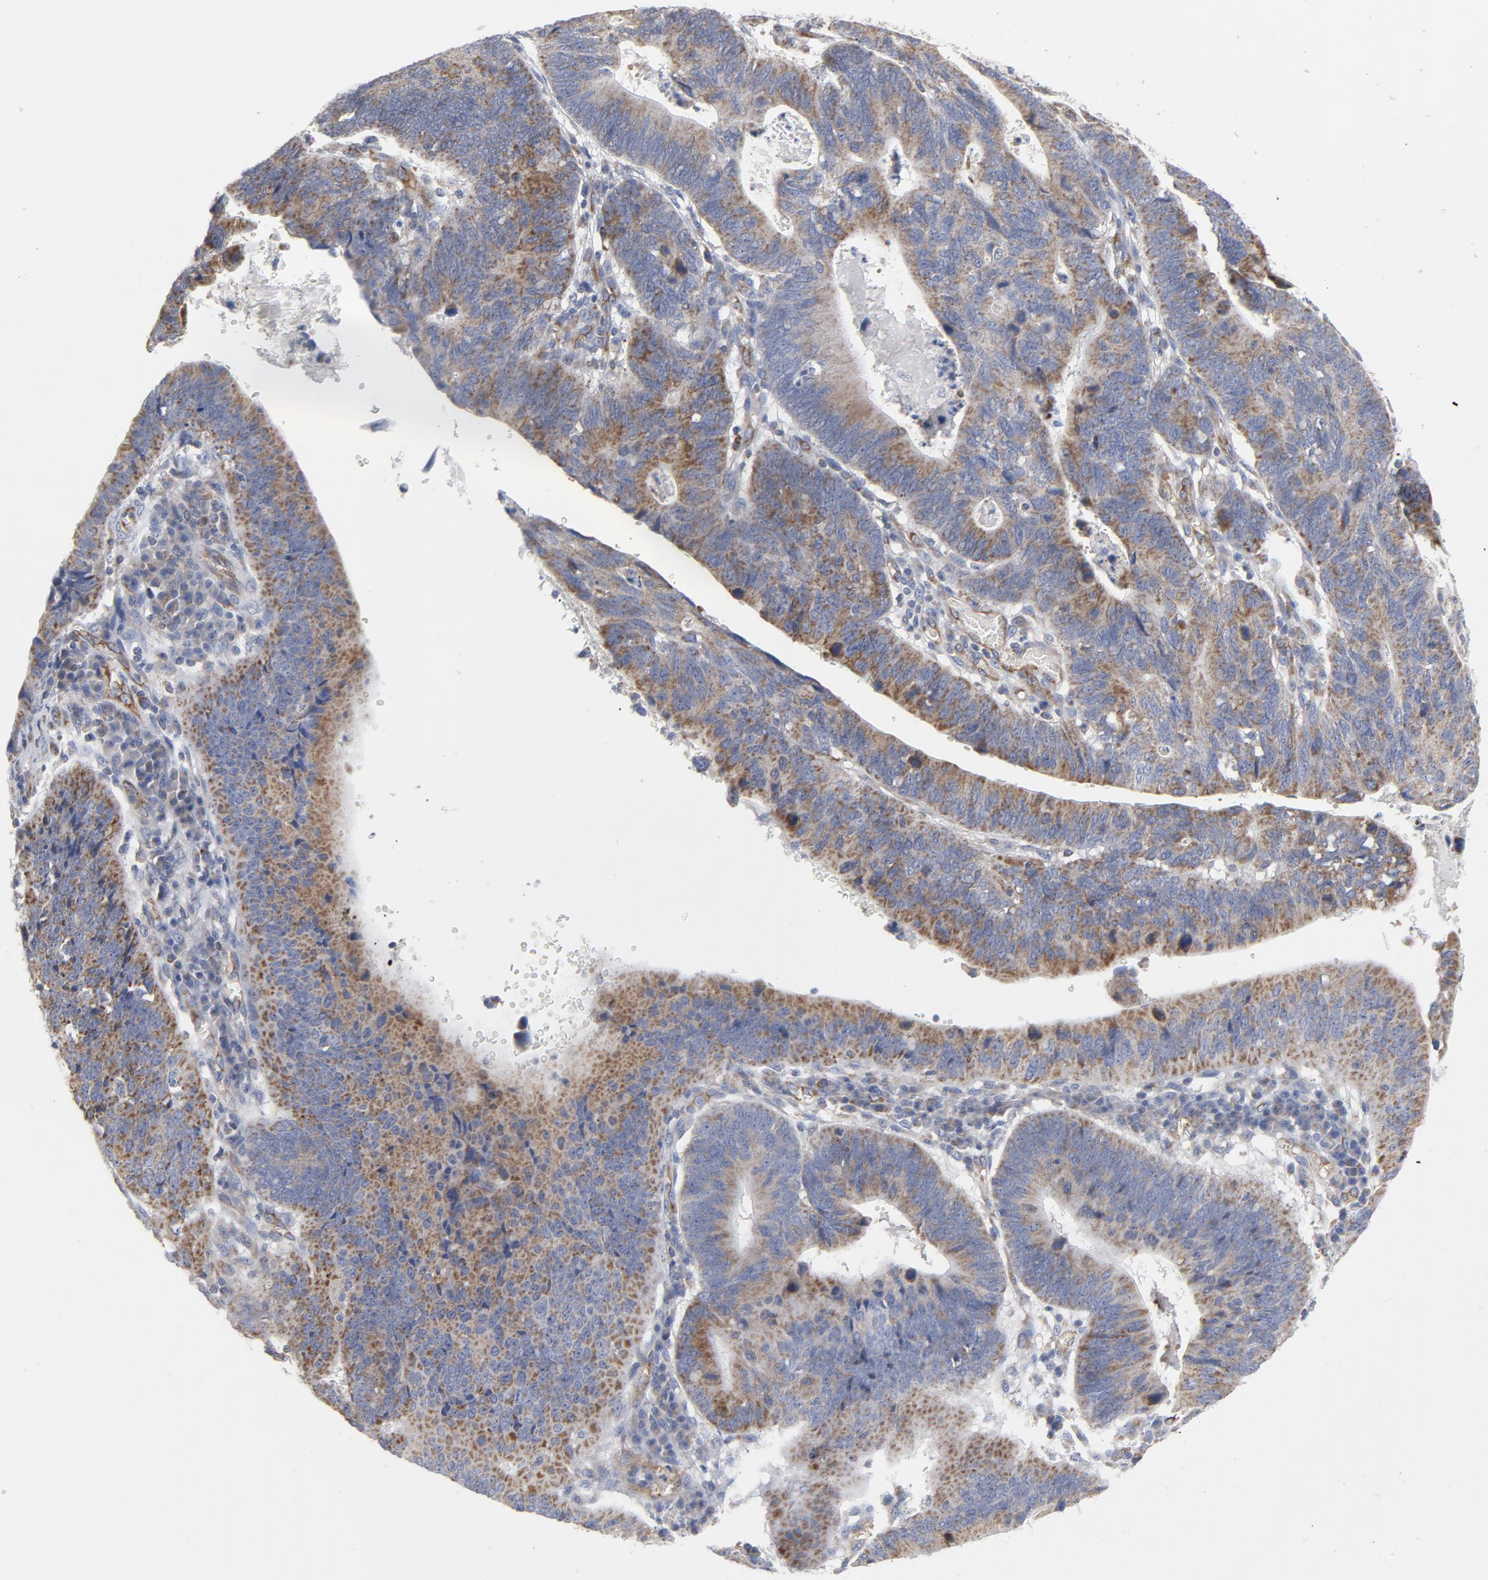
{"staining": {"intensity": "moderate", "quantity": ">75%", "location": "cytoplasmic/membranous"}, "tissue": "stomach cancer", "cell_type": "Tumor cells", "image_type": "cancer", "snomed": [{"axis": "morphology", "description": "Adenocarcinoma, NOS"}, {"axis": "topography", "description": "Stomach"}], "caption": "This is an image of immunohistochemistry staining of stomach cancer (adenocarcinoma), which shows moderate staining in the cytoplasmic/membranous of tumor cells.", "gene": "OXA1L", "patient": {"sex": "male", "age": 59}}